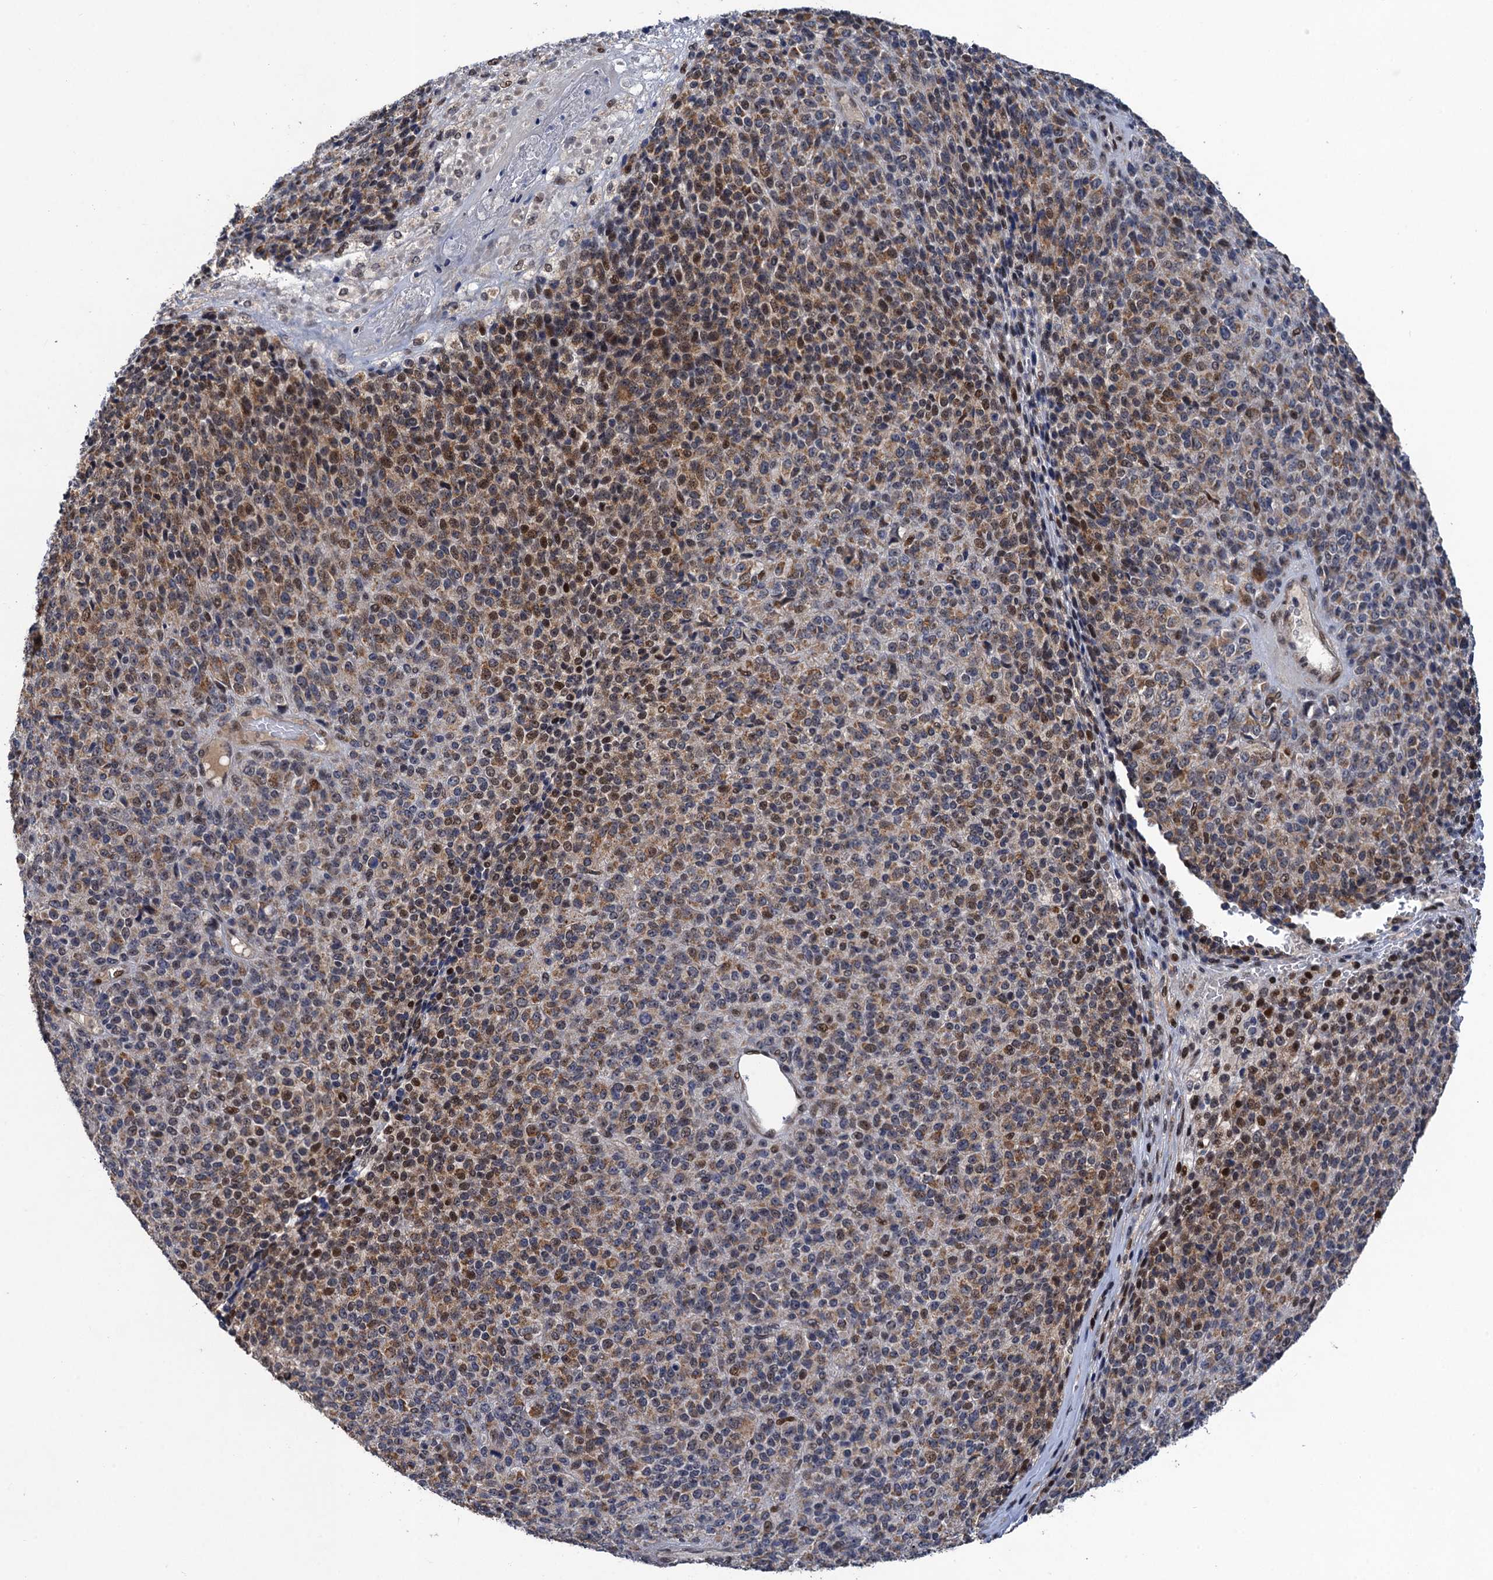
{"staining": {"intensity": "moderate", "quantity": "25%-75%", "location": "nuclear"}, "tissue": "melanoma", "cell_type": "Tumor cells", "image_type": "cancer", "snomed": [{"axis": "morphology", "description": "Malignant melanoma, Metastatic site"}, {"axis": "topography", "description": "Brain"}], "caption": "This photomicrograph reveals malignant melanoma (metastatic site) stained with IHC to label a protein in brown. The nuclear of tumor cells show moderate positivity for the protein. Nuclei are counter-stained blue.", "gene": "ZAR1L", "patient": {"sex": "female", "age": 56}}